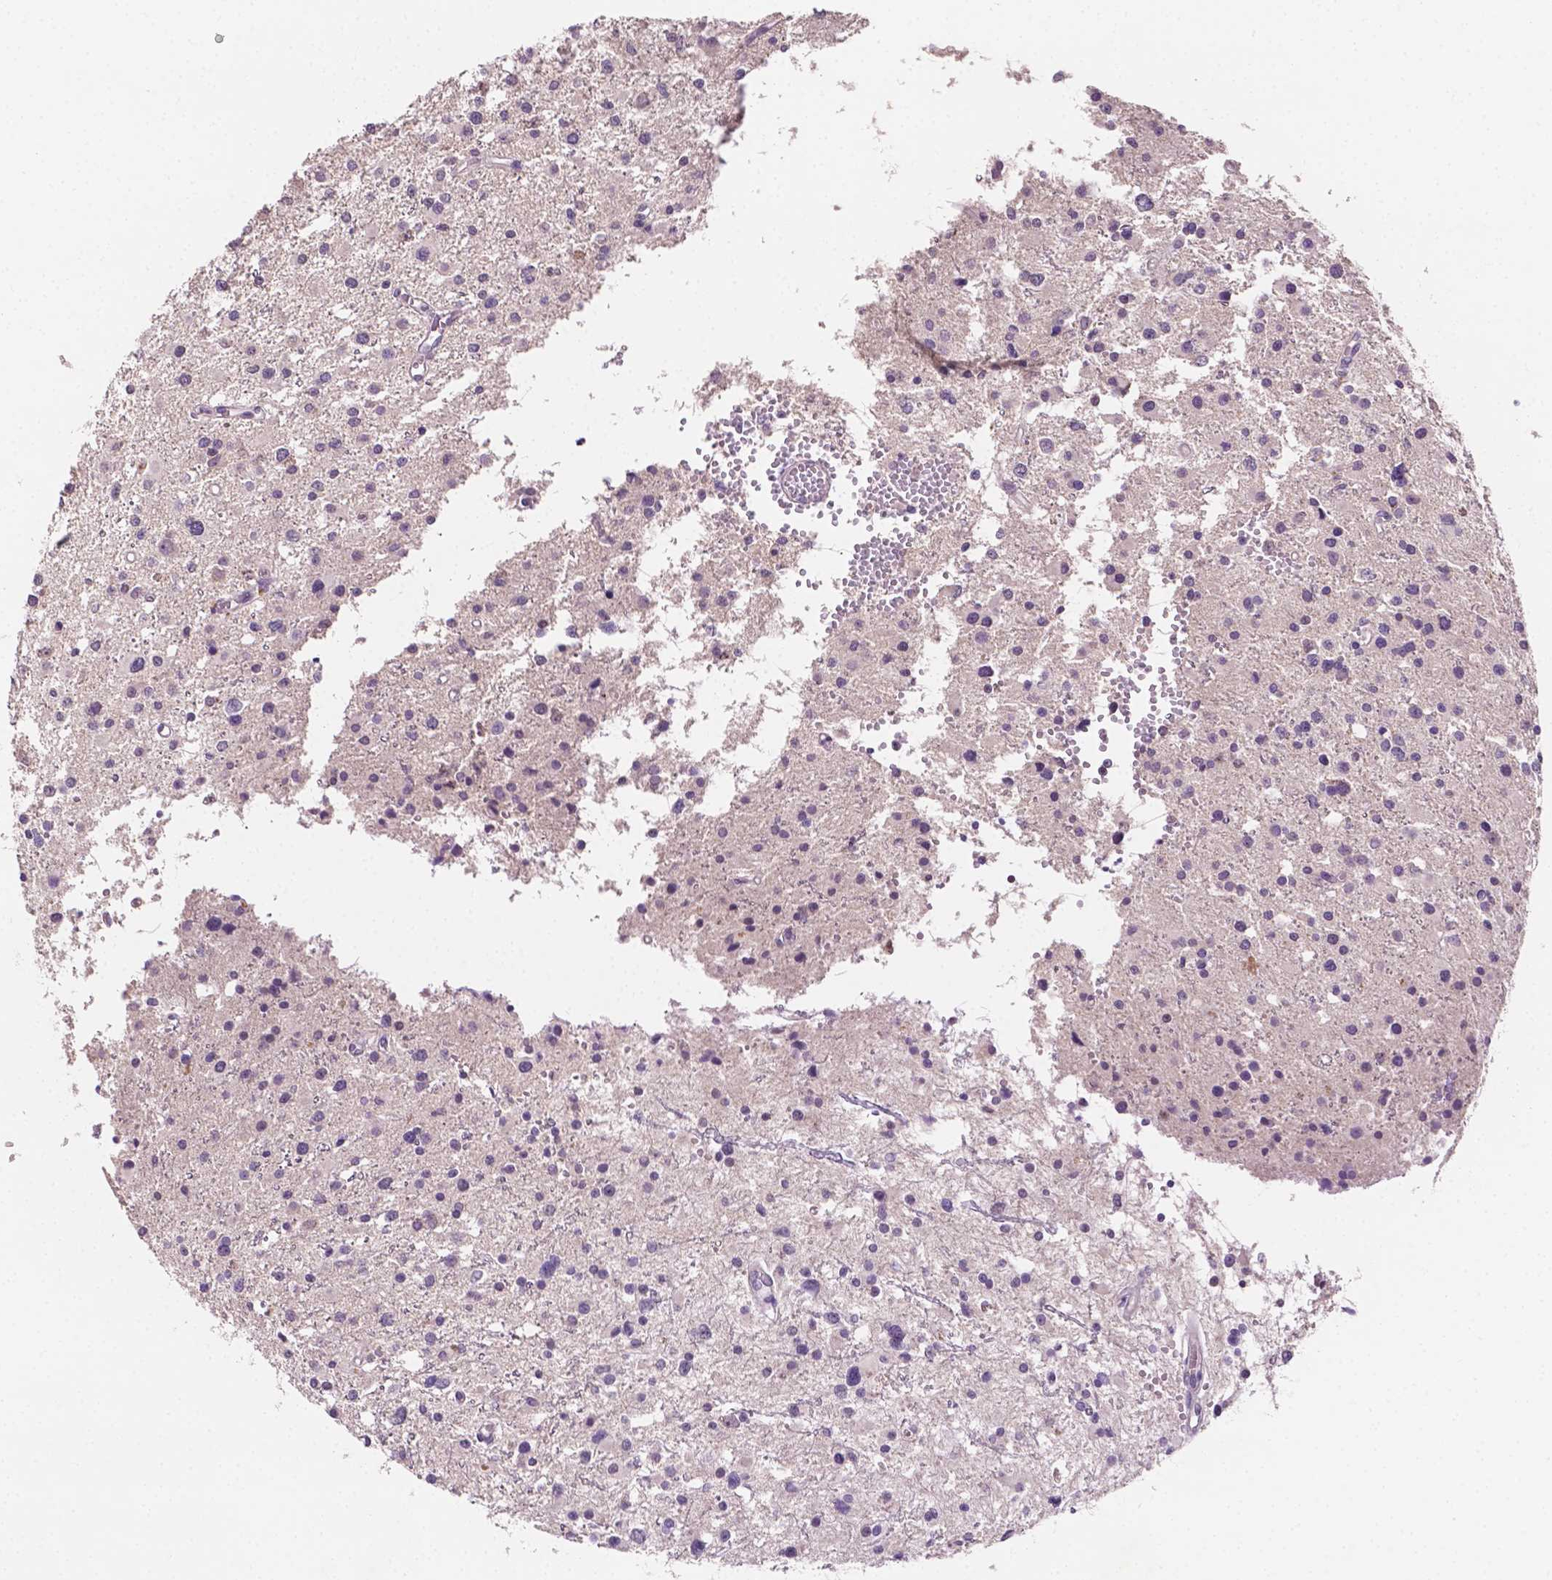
{"staining": {"intensity": "negative", "quantity": "none", "location": "none"}, "tissue": "glioma", "cell_type": "Tumor cells", "image_type": "cancer", "snomed": [{"axis": "morphology", "description": "Glioma, malignant, High grade"}, {"axis": "topography", "description": "Brain"}], "caption": "Immunohistochemistry of human glioma demonstrates no positivity in tumor cells.", "gene": "MROH6", "patient": {"sex": "male", "age": 54}}